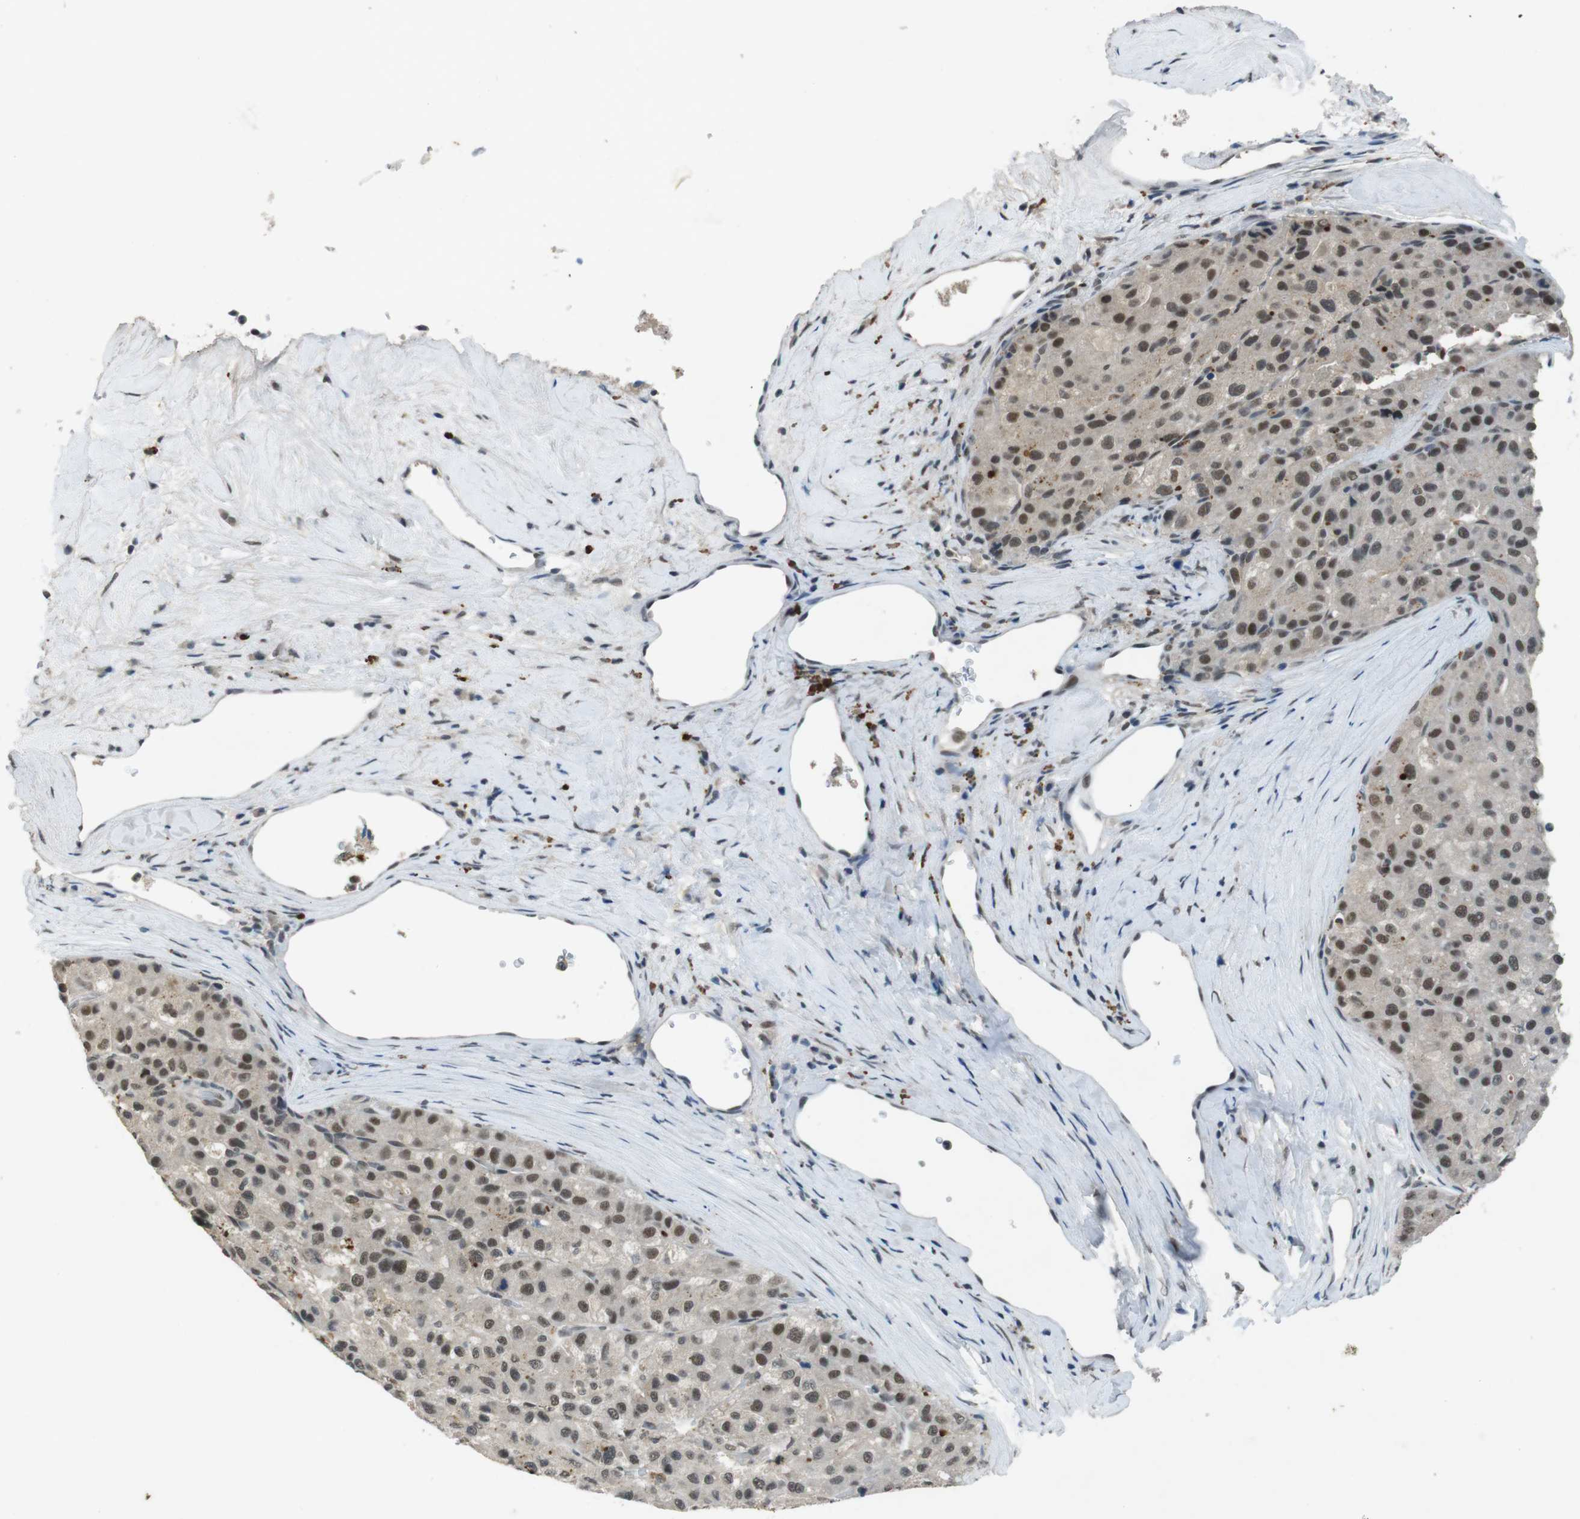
{"staining": {"intensity": "moderate", "quantity": ">75%", "location": "cytoplasmic/membranous,nuclear"}, "tissue": "liver cancer", "cell_type": "Tumor cells", "image_type": "cancer", "snomed": [{"axis": "morphology", "description": "Carcinoma, Hepatocellular, NOS"}, {"axis": "topography", "description": "Liver"}], "caption": "IHC (DAB (3,3'-diaminobenzidine)) staining of liver hepatocellular carcinoma displays moderate cytoplasmic/membranous and nuclear protein staining in about >75% of tumor cells. (brown staining indicates protein expression, while blue staining denotes nuclei).", "gene": "USP7", "patient": {"sex": "male", "age": 80}}